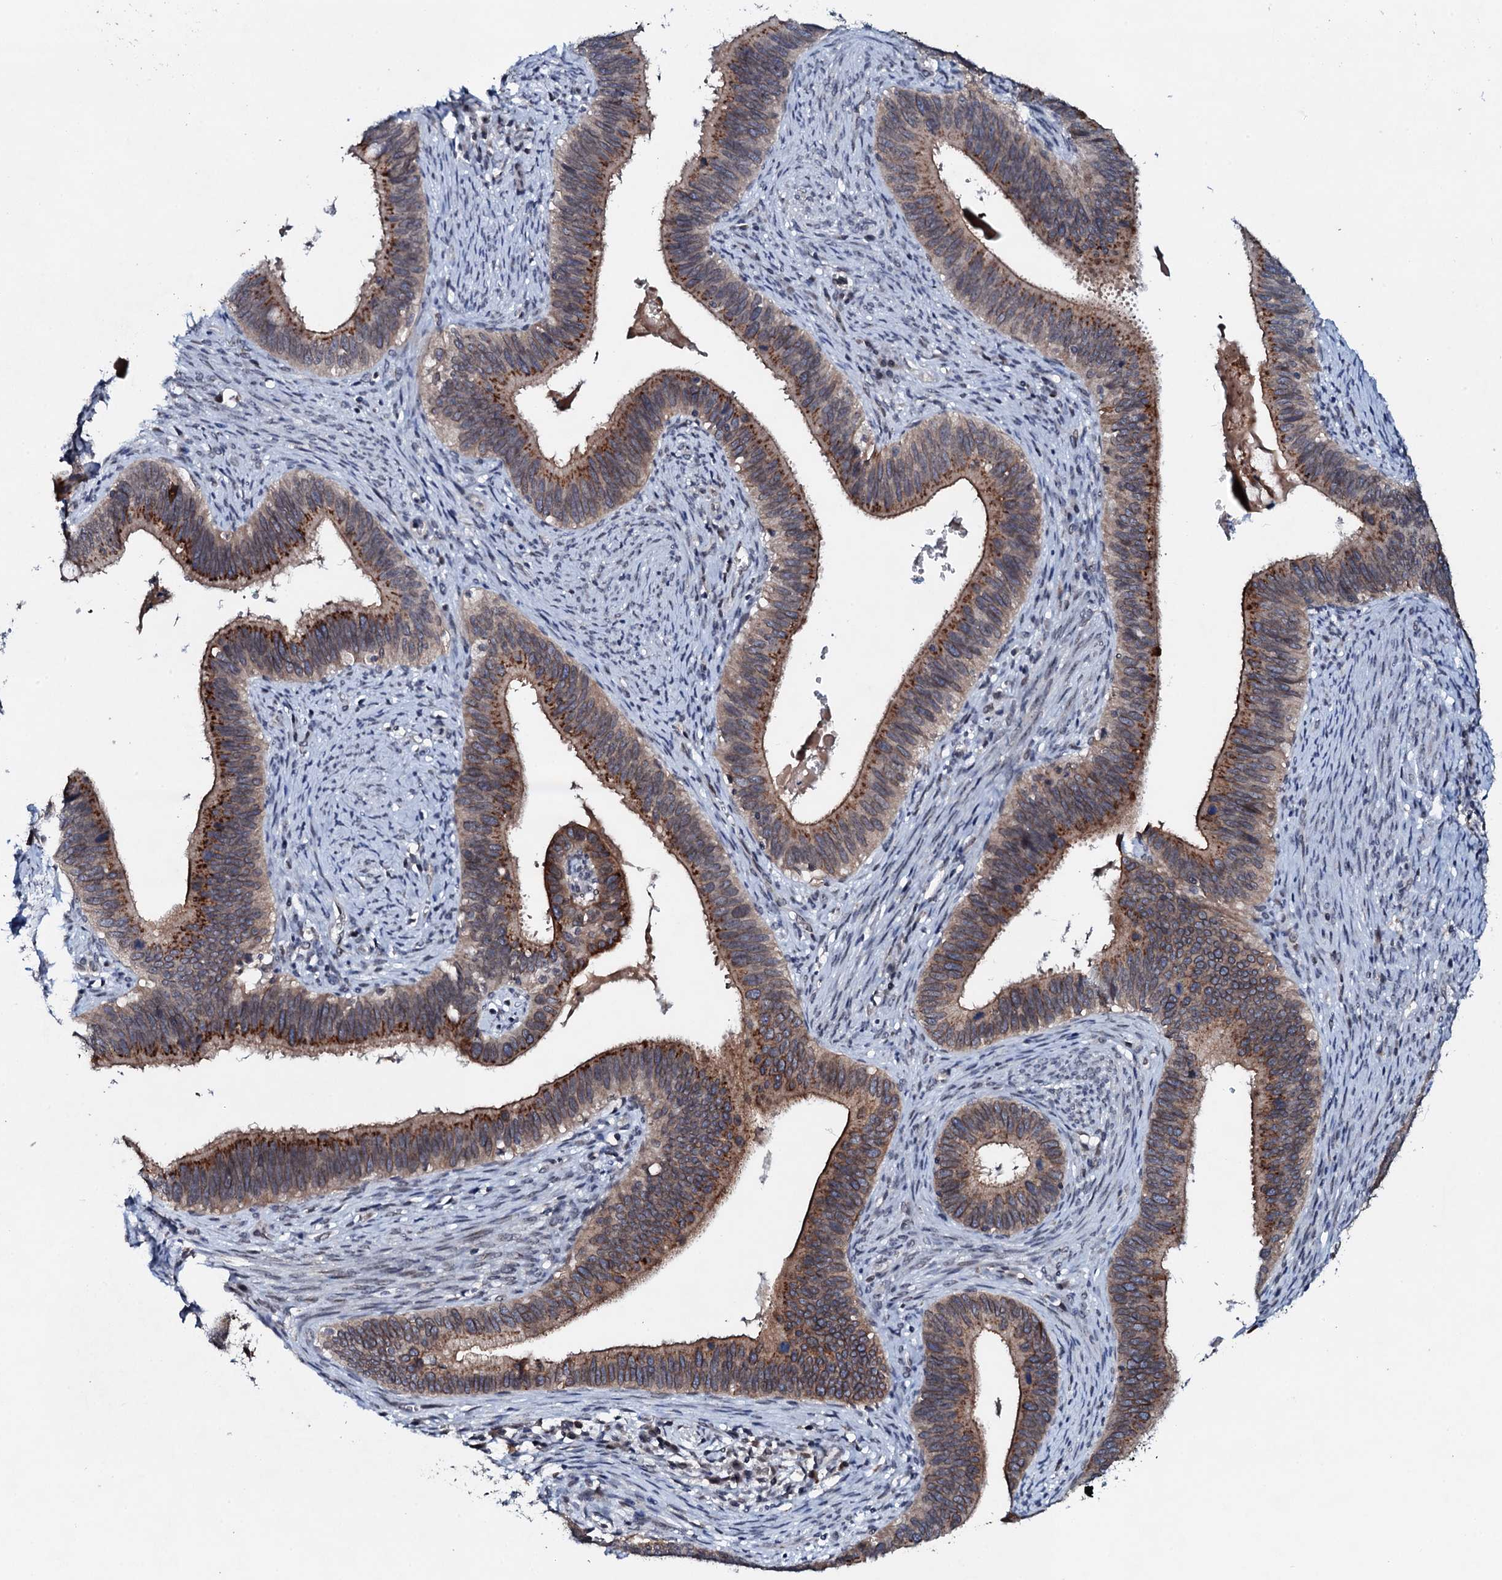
{"staining": {"intensity": "strong", "quantity": "25%-75%", "location": "cytoplasmic/membranous"}, "tissue": "cervical cancer", "cell_type": "Tumor cells", "image_type": "cancer", "snomed": [{"axis": "morphology", "description": "Adenocarcinoma, NOS"}, {"axis": "topography", "description": "Cervix"}], "caption": "Immunohistochemical staining of human cervical adenocarcinoma demonstrates strong cytoplasmic/membranous protein positivity in approximately 25%-75% of tumor cells. The staining is performed using DAB (3,3'-diaminobenzidine) brown chromogen to label protein expression. The nuclei are counter-stained blue using hematoxylin.", "gene": "SNTA1", "patient": {"sex": "female", "age": 42}}